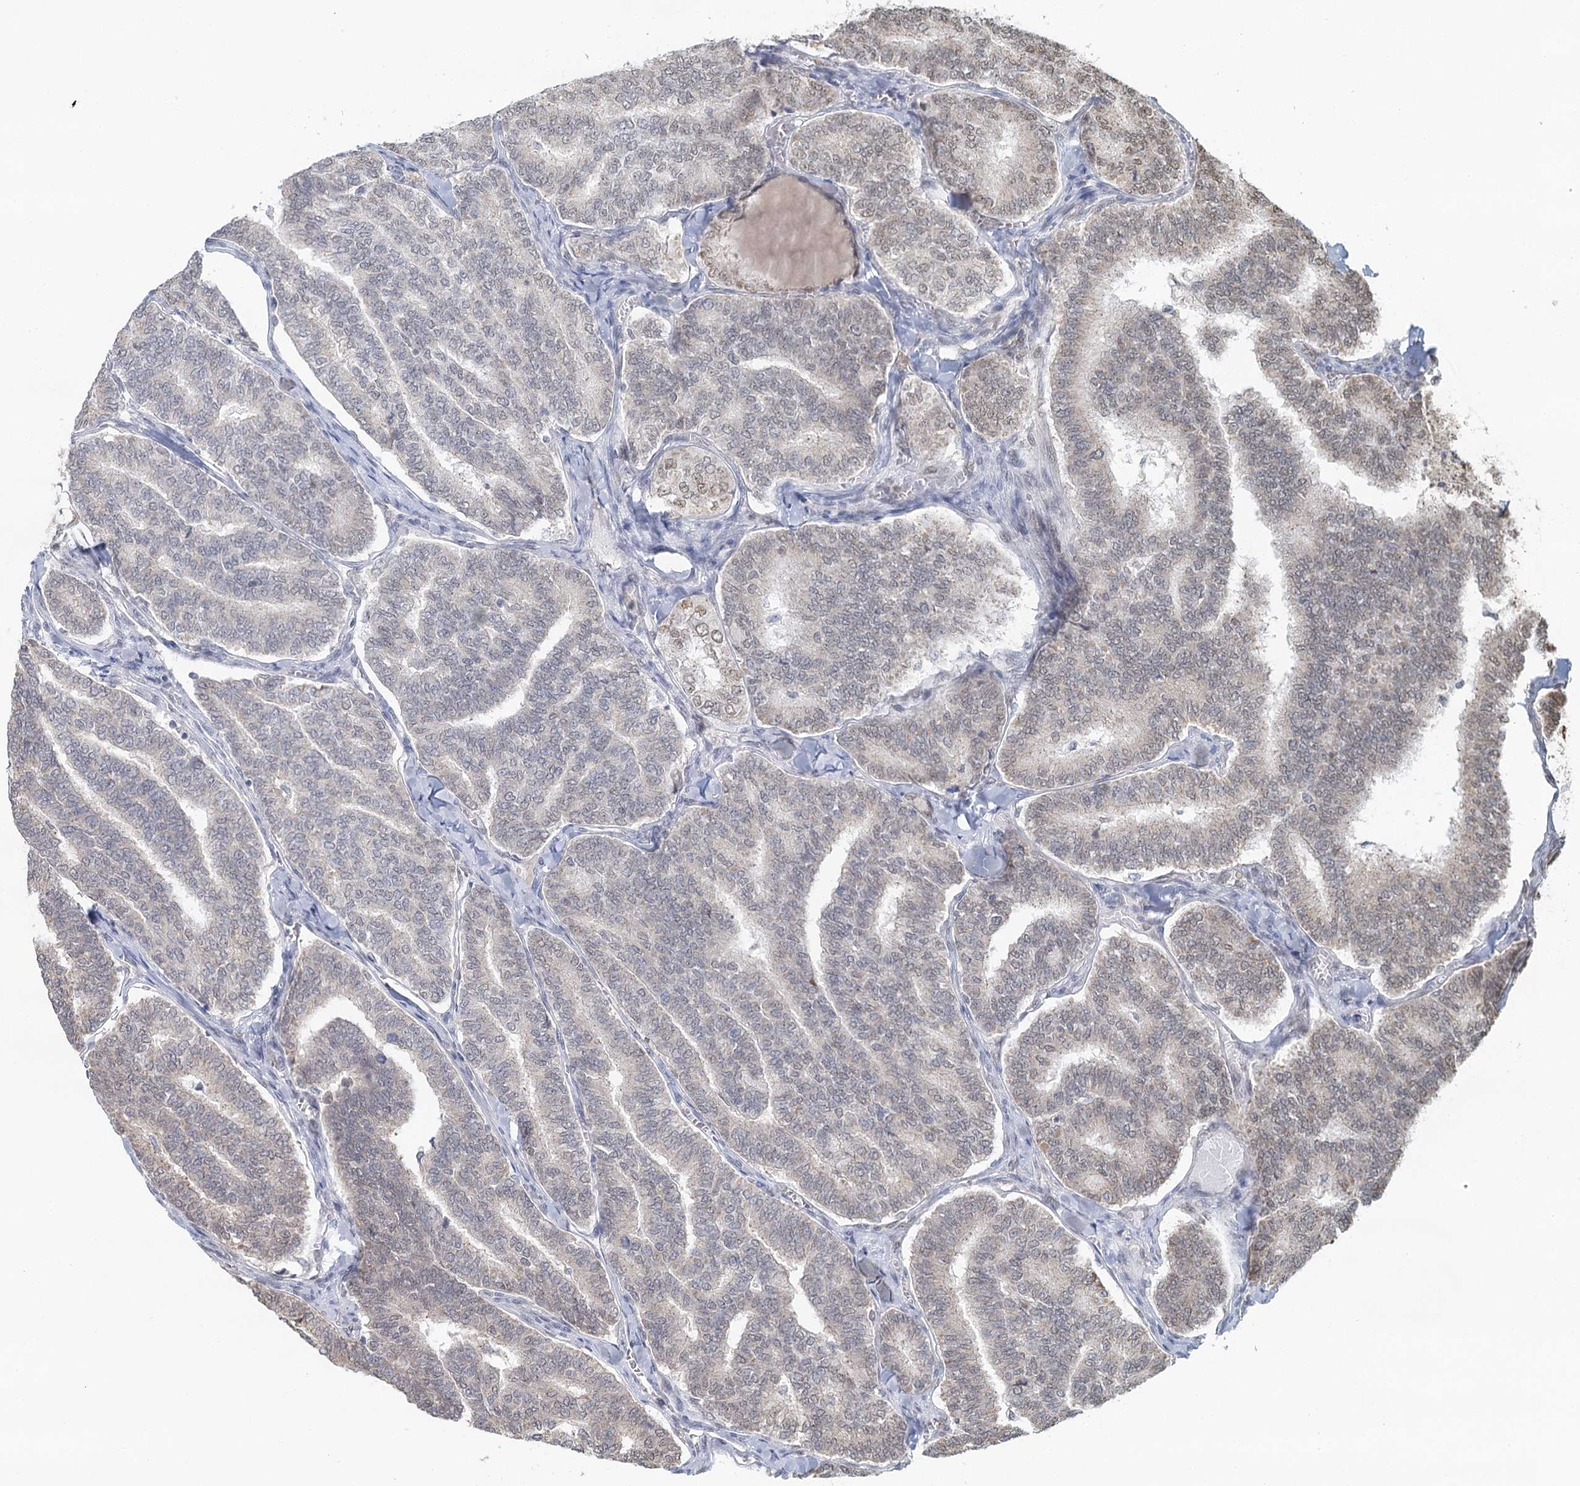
{"staining": {"intensity": "negative", "quantity": "none", "location": "none"}, "tissue": "thyroid cancer", "cell_type": "Tumor cells", "image_type": "cancer", "snomed": [{"axis": "morphology", "description": "Papillary adenocarcinoma, NOS"}, {"axis": "topography", "description": "Thyroid gland"}], "caption": "A high-resolution image shows IHC staining of thyroid cancer, which shows no significant positivity in tumor cells.", "gene": "GPALPP1", "patient": {"sex": "female", "age": 35}}